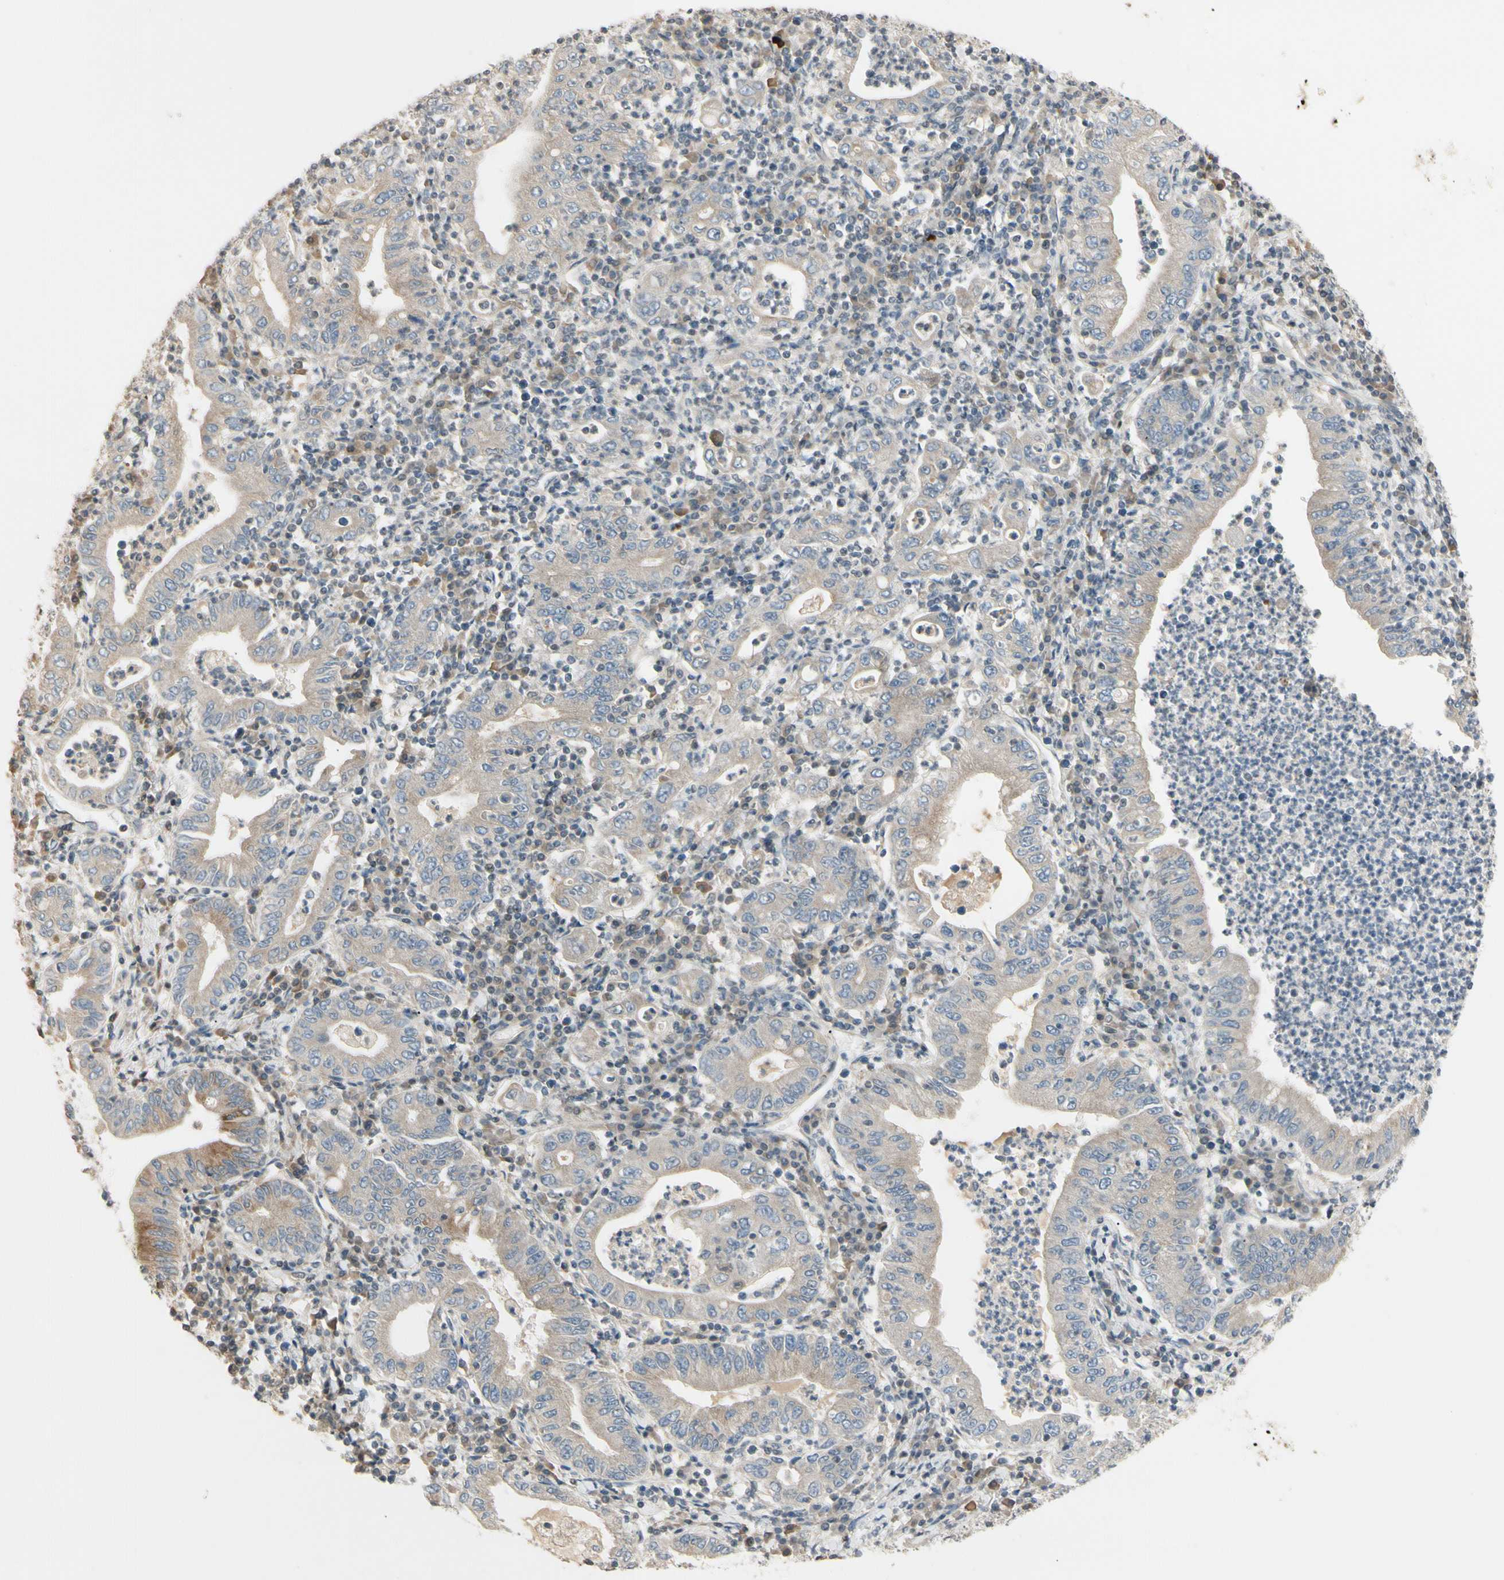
{"staining": {"intensity": "weak", "quantity": ">75%", "location": "cytoplasmic/membranous"}, "tissue": "stomach cancer", "cell_type": "Tumor cells", "image_type": "cancer", "snomed": [{"axis": "morphology", "description": "Normal tissue, NOS"}, {"axis": "morphology", "description": "Adenocarcinoma, NOS"}, {"axis": "topography", "description": "Esophagus"}, {"axis": "topography", "description": "Stomach, upper"}, {"axis": "topography", "description": "Peripheral nerve tissue"}], "caption": "This is an image of IHC staining of stomach cancer (adenocarcinoma), which shows weak staining in the cytoplasmic/membranous of tumor cells.", "gene": "NFYA", "patient": {"sex": "male", "age": 62}}